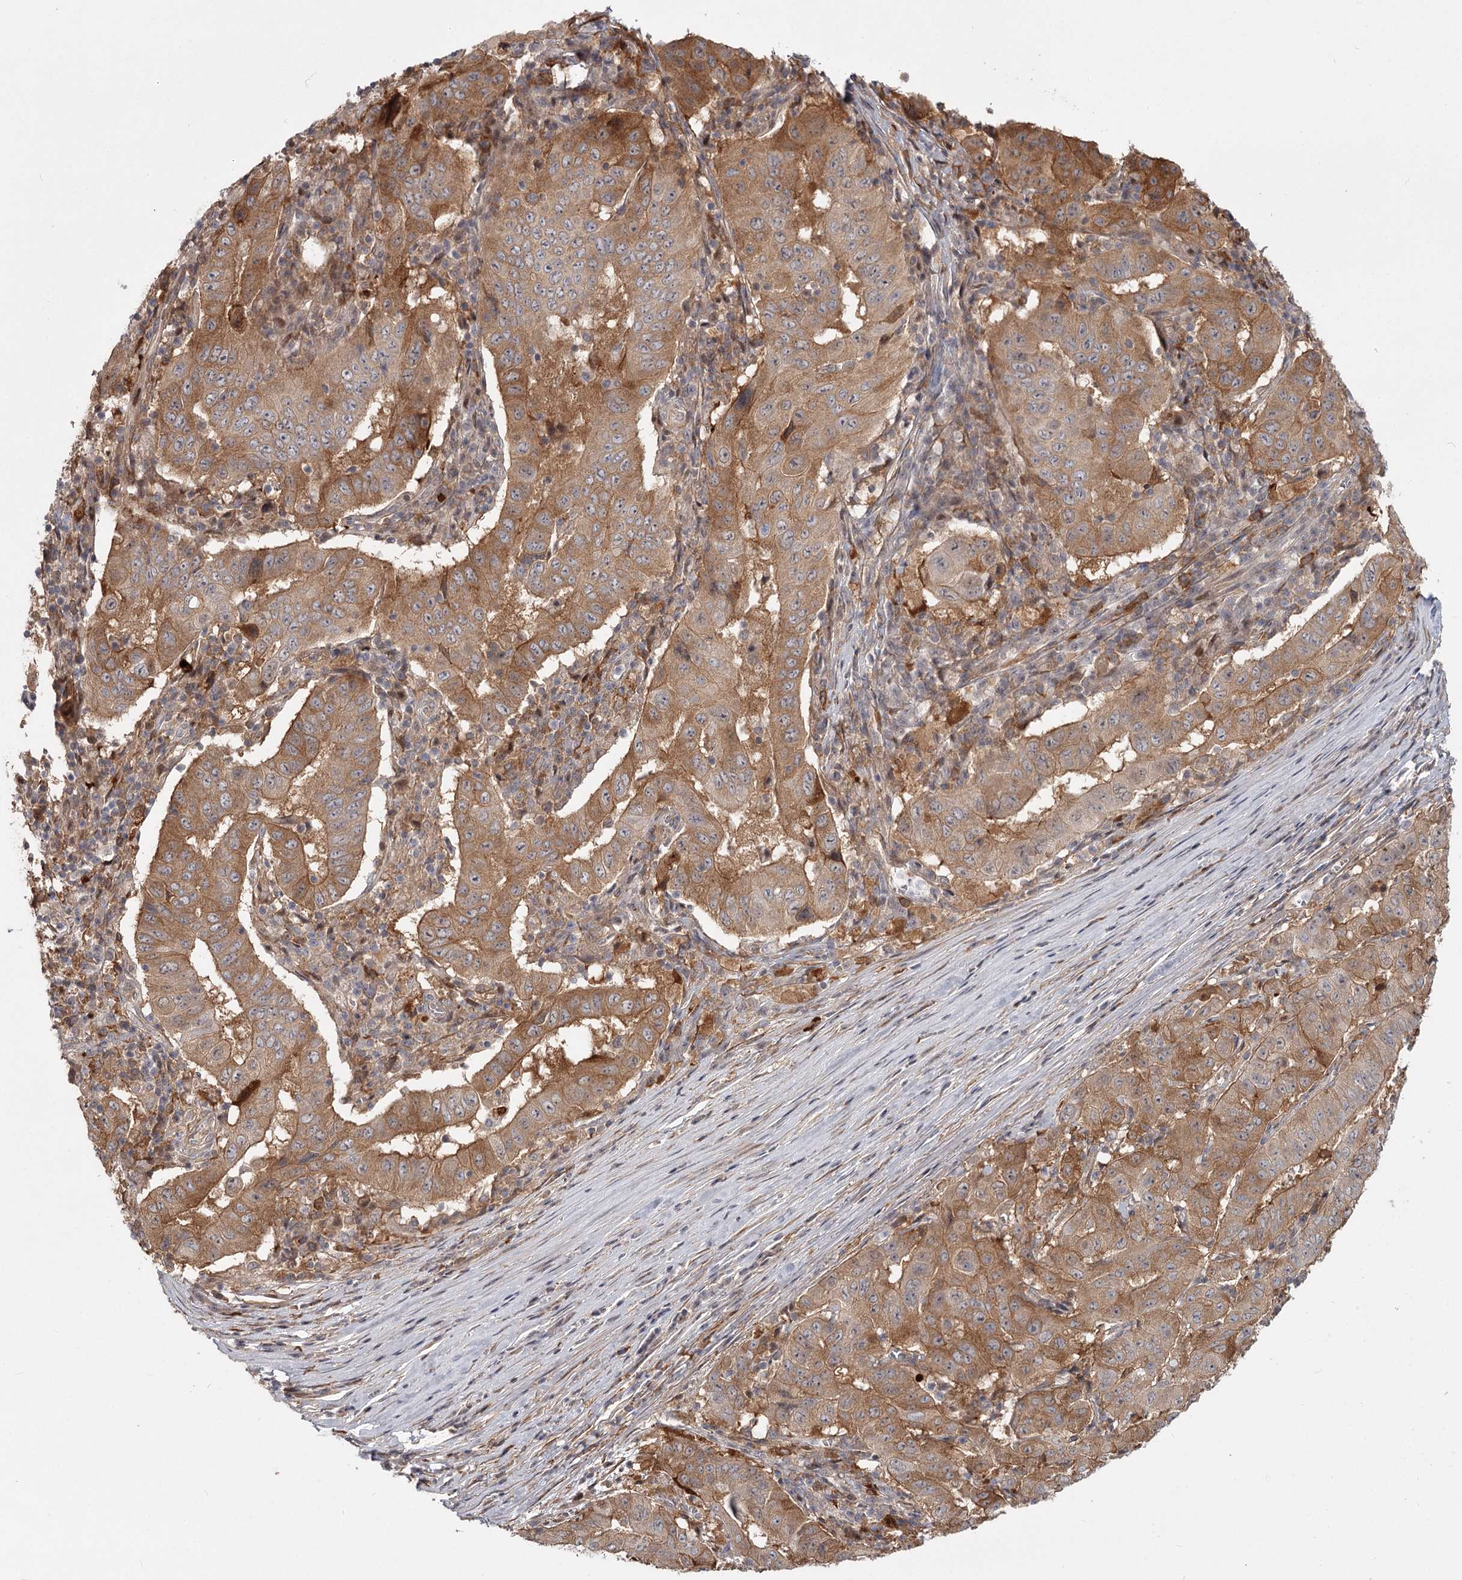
{"staining": {"intensity": "moderate", "quantity": ">75%", "location": "cytoplasmic/membranous"}, "tissue": "pancreatic cancer", "cell_type": "Tumor cells", "image_type": "cancer", "snomed": [{"axis": "morphology", "description": "Adenocarcinoma, NOS"}, {"axis": "topography", "description": "Pancreas"}], "caption": "This is an image of IHC staining of adenocarcinoma (pancreatic), which shows moderate staining in the cytoplasmic/membranous of tumor cells.", "gene": "CCNG2", "patient": {"sex": "male", "age": 63}}